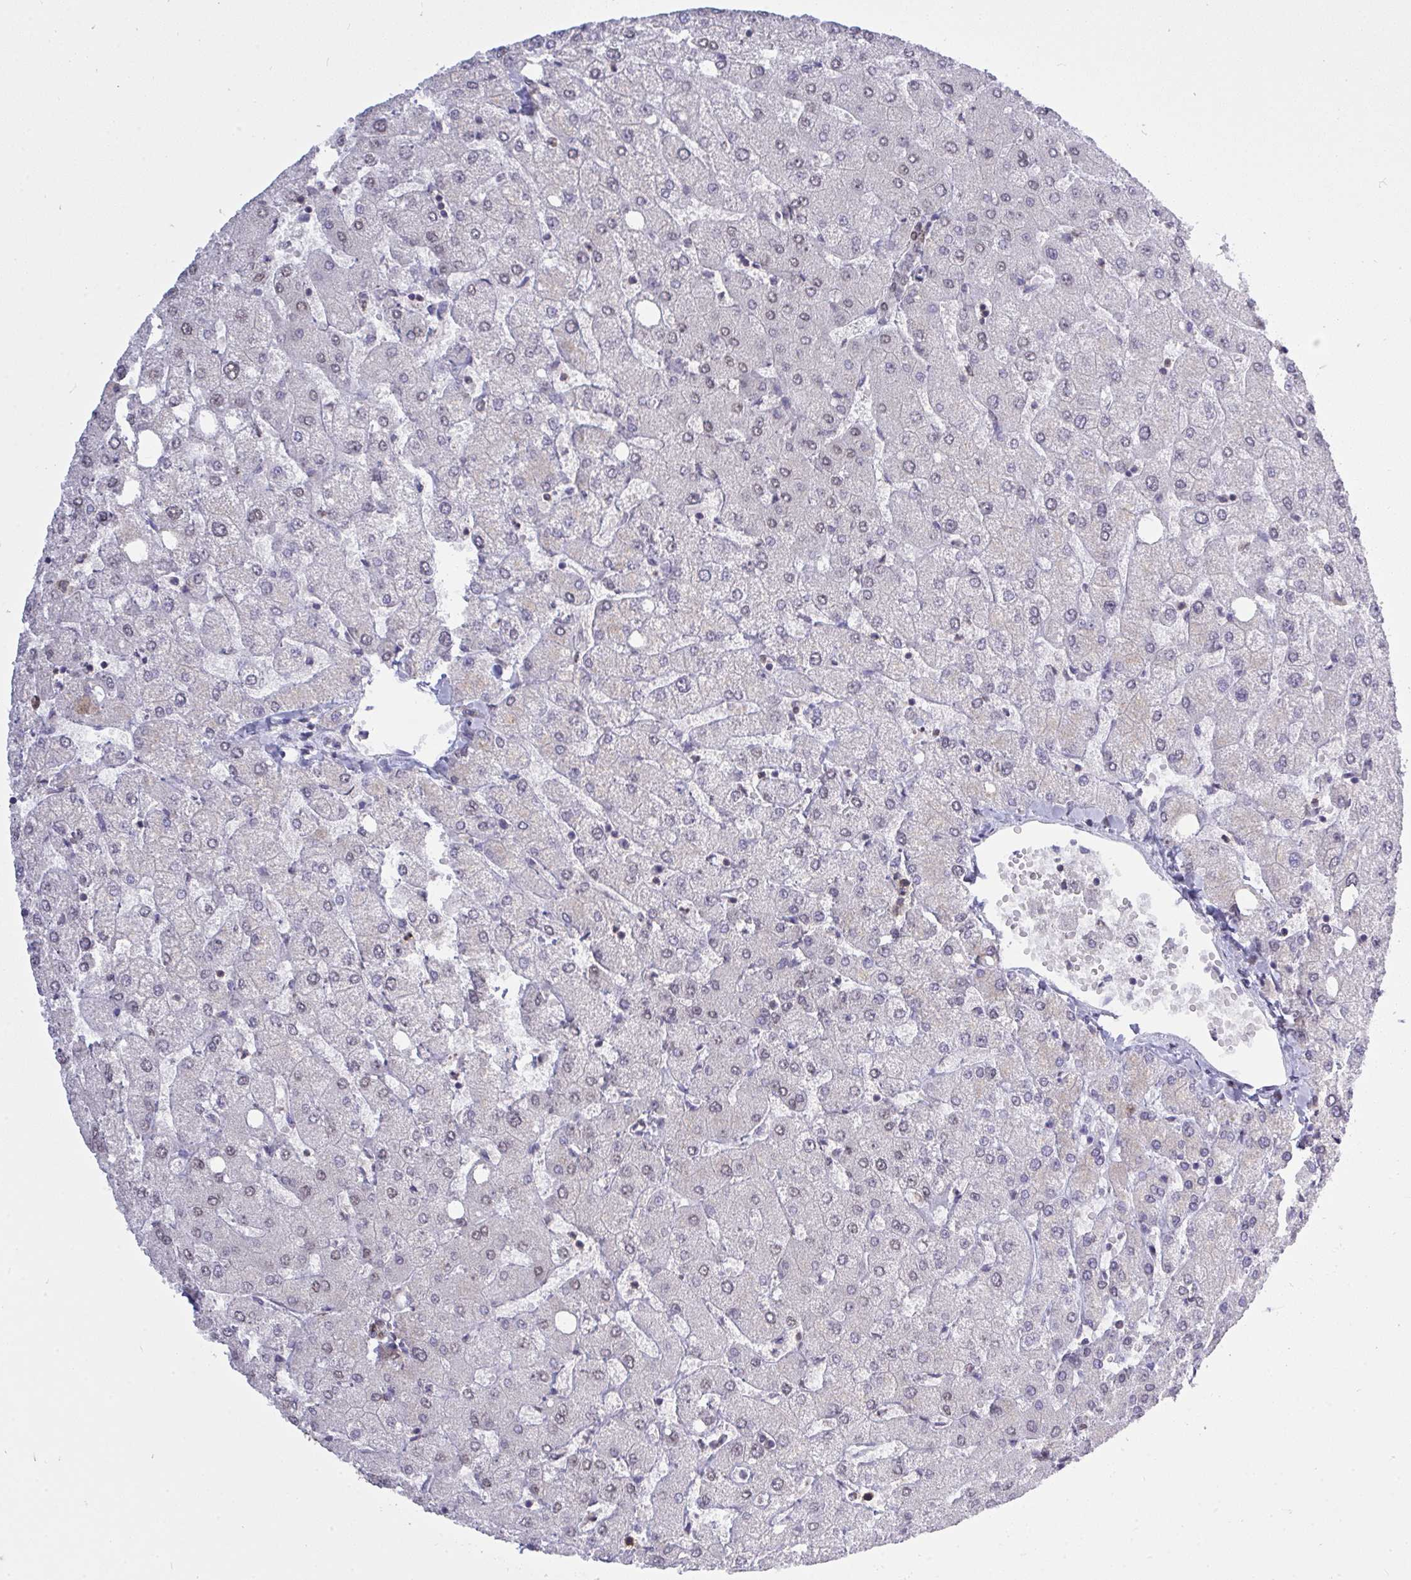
{"staining": {"intensity": "weak", "quantity": "<25%", "location": "nuclear"}, "tissue": "liver", "cell_type": "Cholangiocytes", "image_type": "normal", "snomed": [{"axis": "morphology", "description": "Normal tissue, NOS"}, {"axis": "topography", "description": "Liver"}], "caption": "Immunohistochemical staining of benign human liver exhibits no significant staining in cholangiocytes.", "gene": "SEMA6B", "patient": {"sex": "female", "age": 54}}